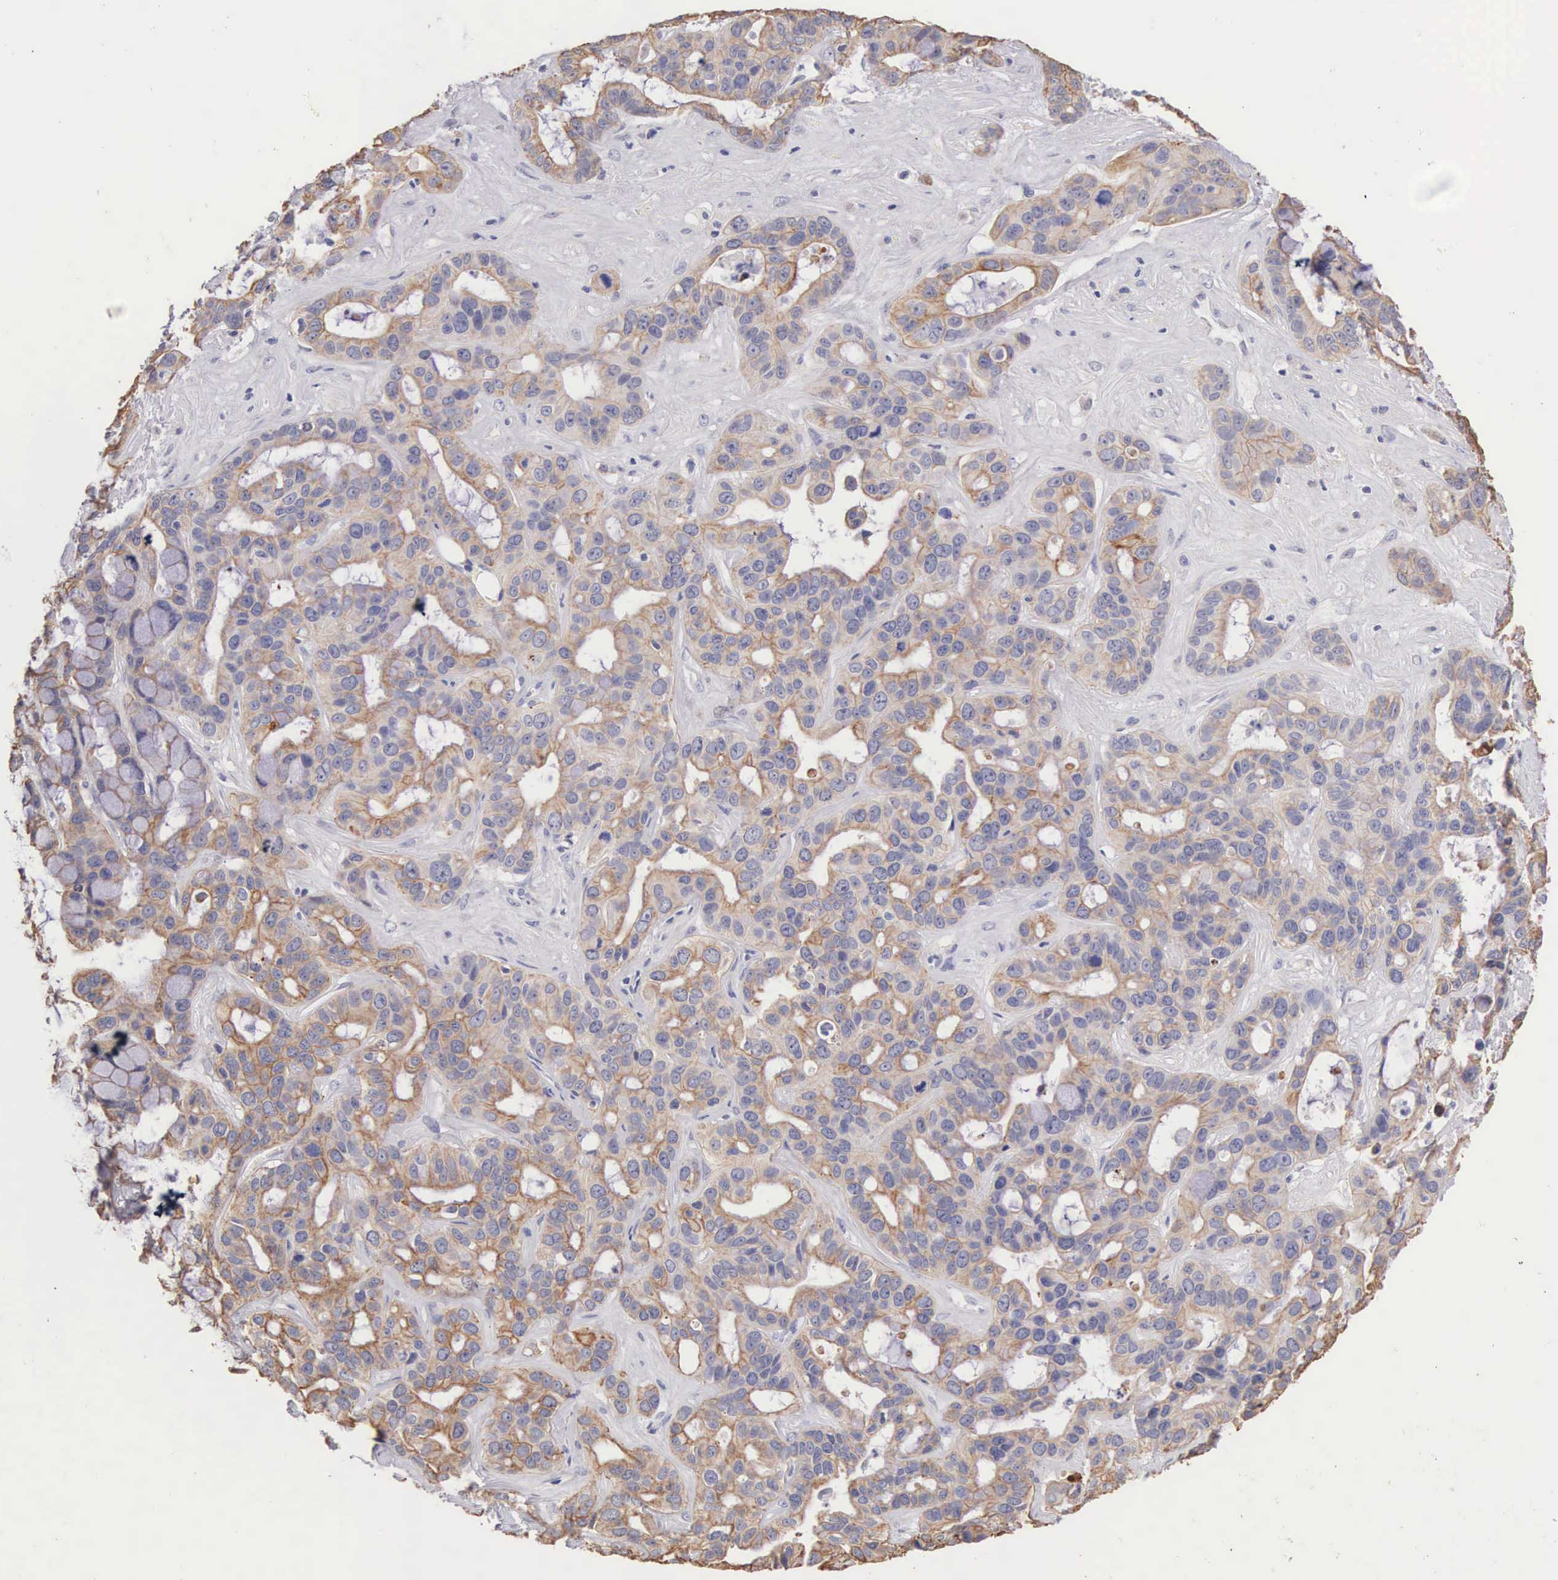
{"staining": {"intensity": "moderate", "quantity": "25%-75%", "location": "cytoplasmic/membranous"}, "tissue": "liver cancer", "cell_type": "Tumor cells", "image_type": "cancer", "snomed": [{"axis": "morphology", "description": "Cholangiocarcinoma"}, {"axis": "topography", "description": "Liver"}], "caption": "Immunohistochemical staining of liver cholangiocarcinoma displays moderate cytoplasmic/membranous protein positivity in approximately 25%-75% of tumor cells. The protein of interest is stained brown, and the nuclei are stained in blue (DAB IHC with brightfield microscopy, high magnification).", "gene": "PIR", "patient": {"sex": "female", "age": 65}}